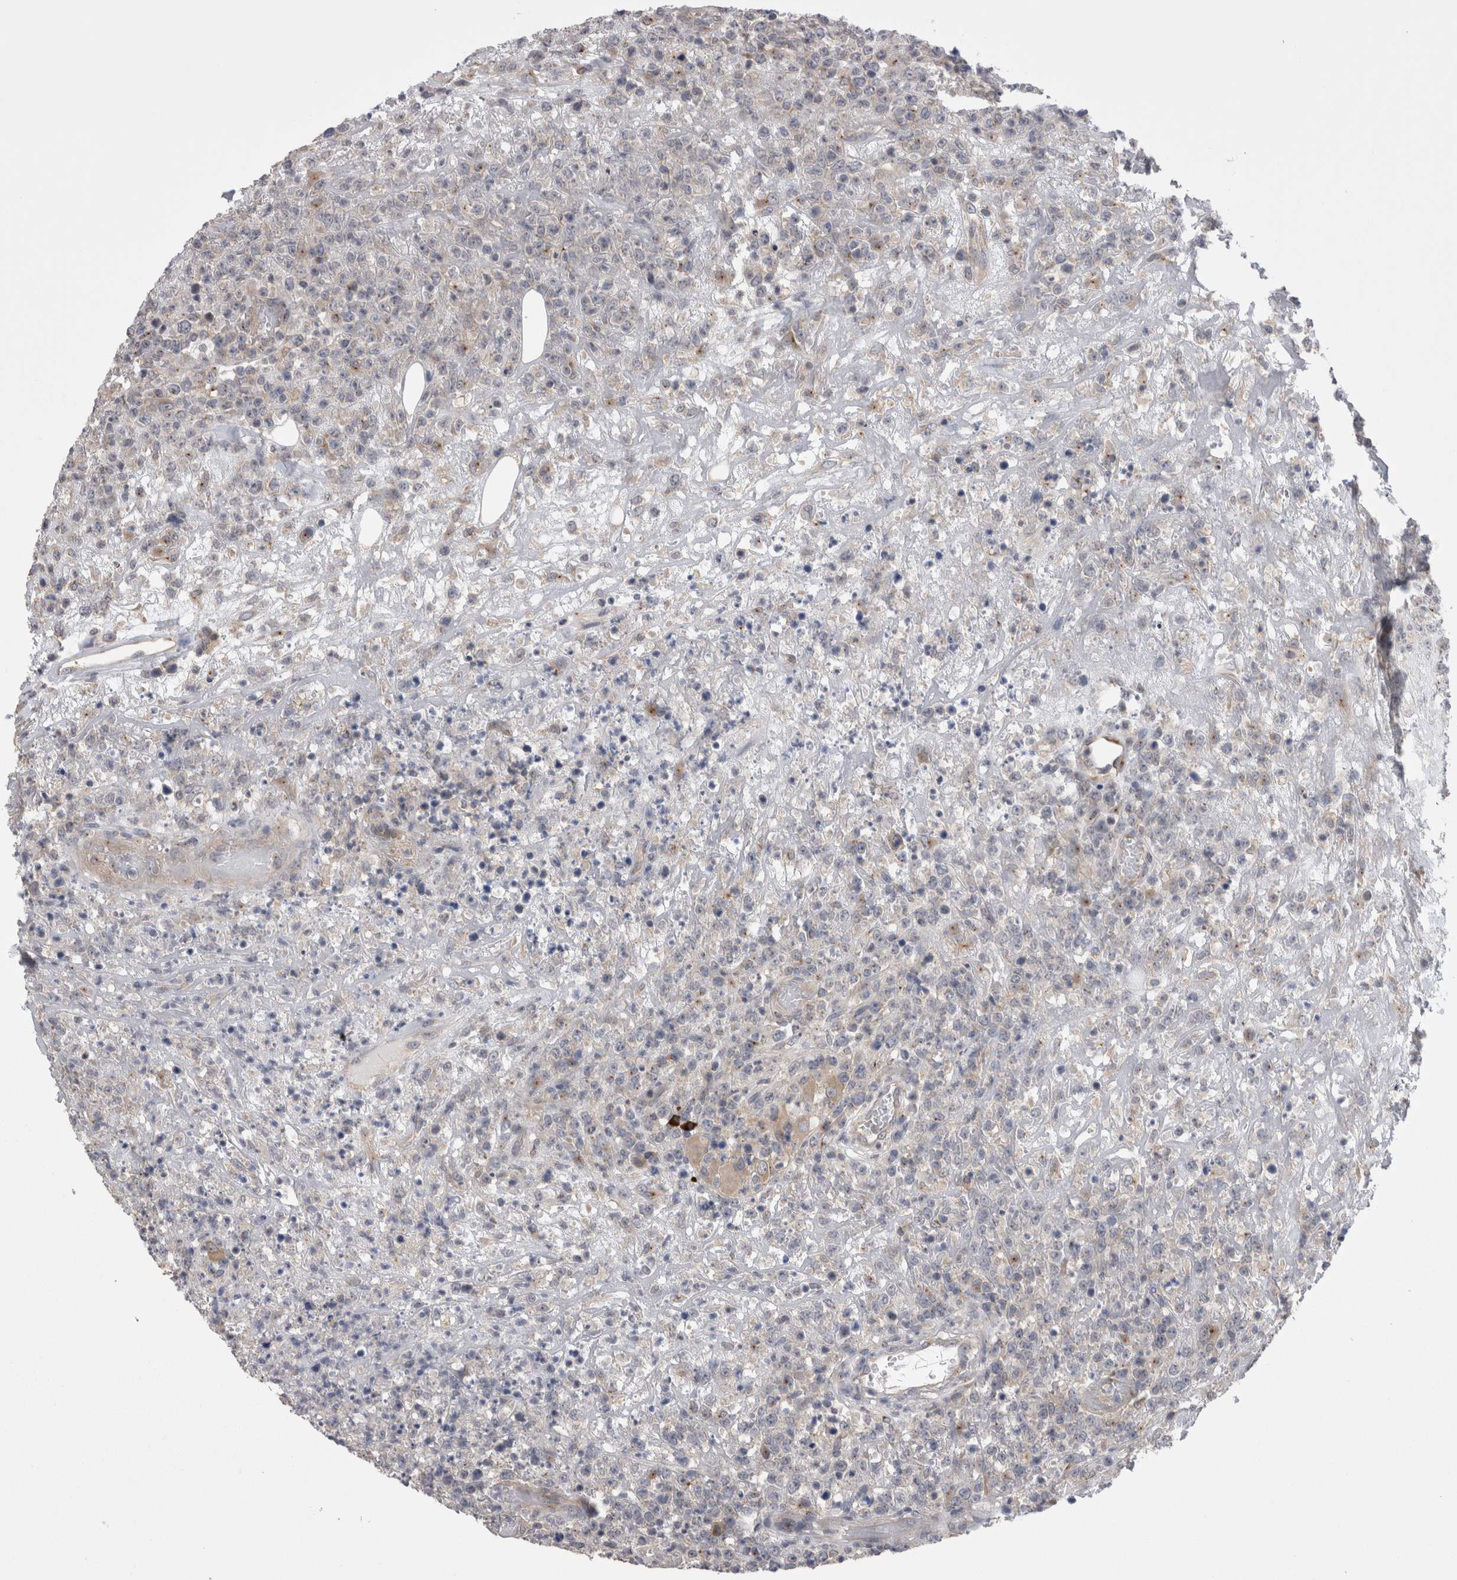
{"staining": {"intensity": "negative", "quantity": "none", "location": "none"}, "tissue": "lymphoma", "cell_type": "Tumor cells", "image_type": "cancer", "snomed": [{"axis": "morphology", "description": "Malignant lymphoma, non-Hodgkin's type, High grade"}, {"axis": "topography", "description": "Colon"}], "caption": "Immunohistochemistry histopathology image of lymphoma stained for a protein (brown), which displays no positivity in tumor cells. Brightfield microscopy of IHC stained with DAB (brown) and hematoxylin (blue), captured at high magnification.", "gene": "DCTN6", "patient": {"sex": "female", "age": 53}}